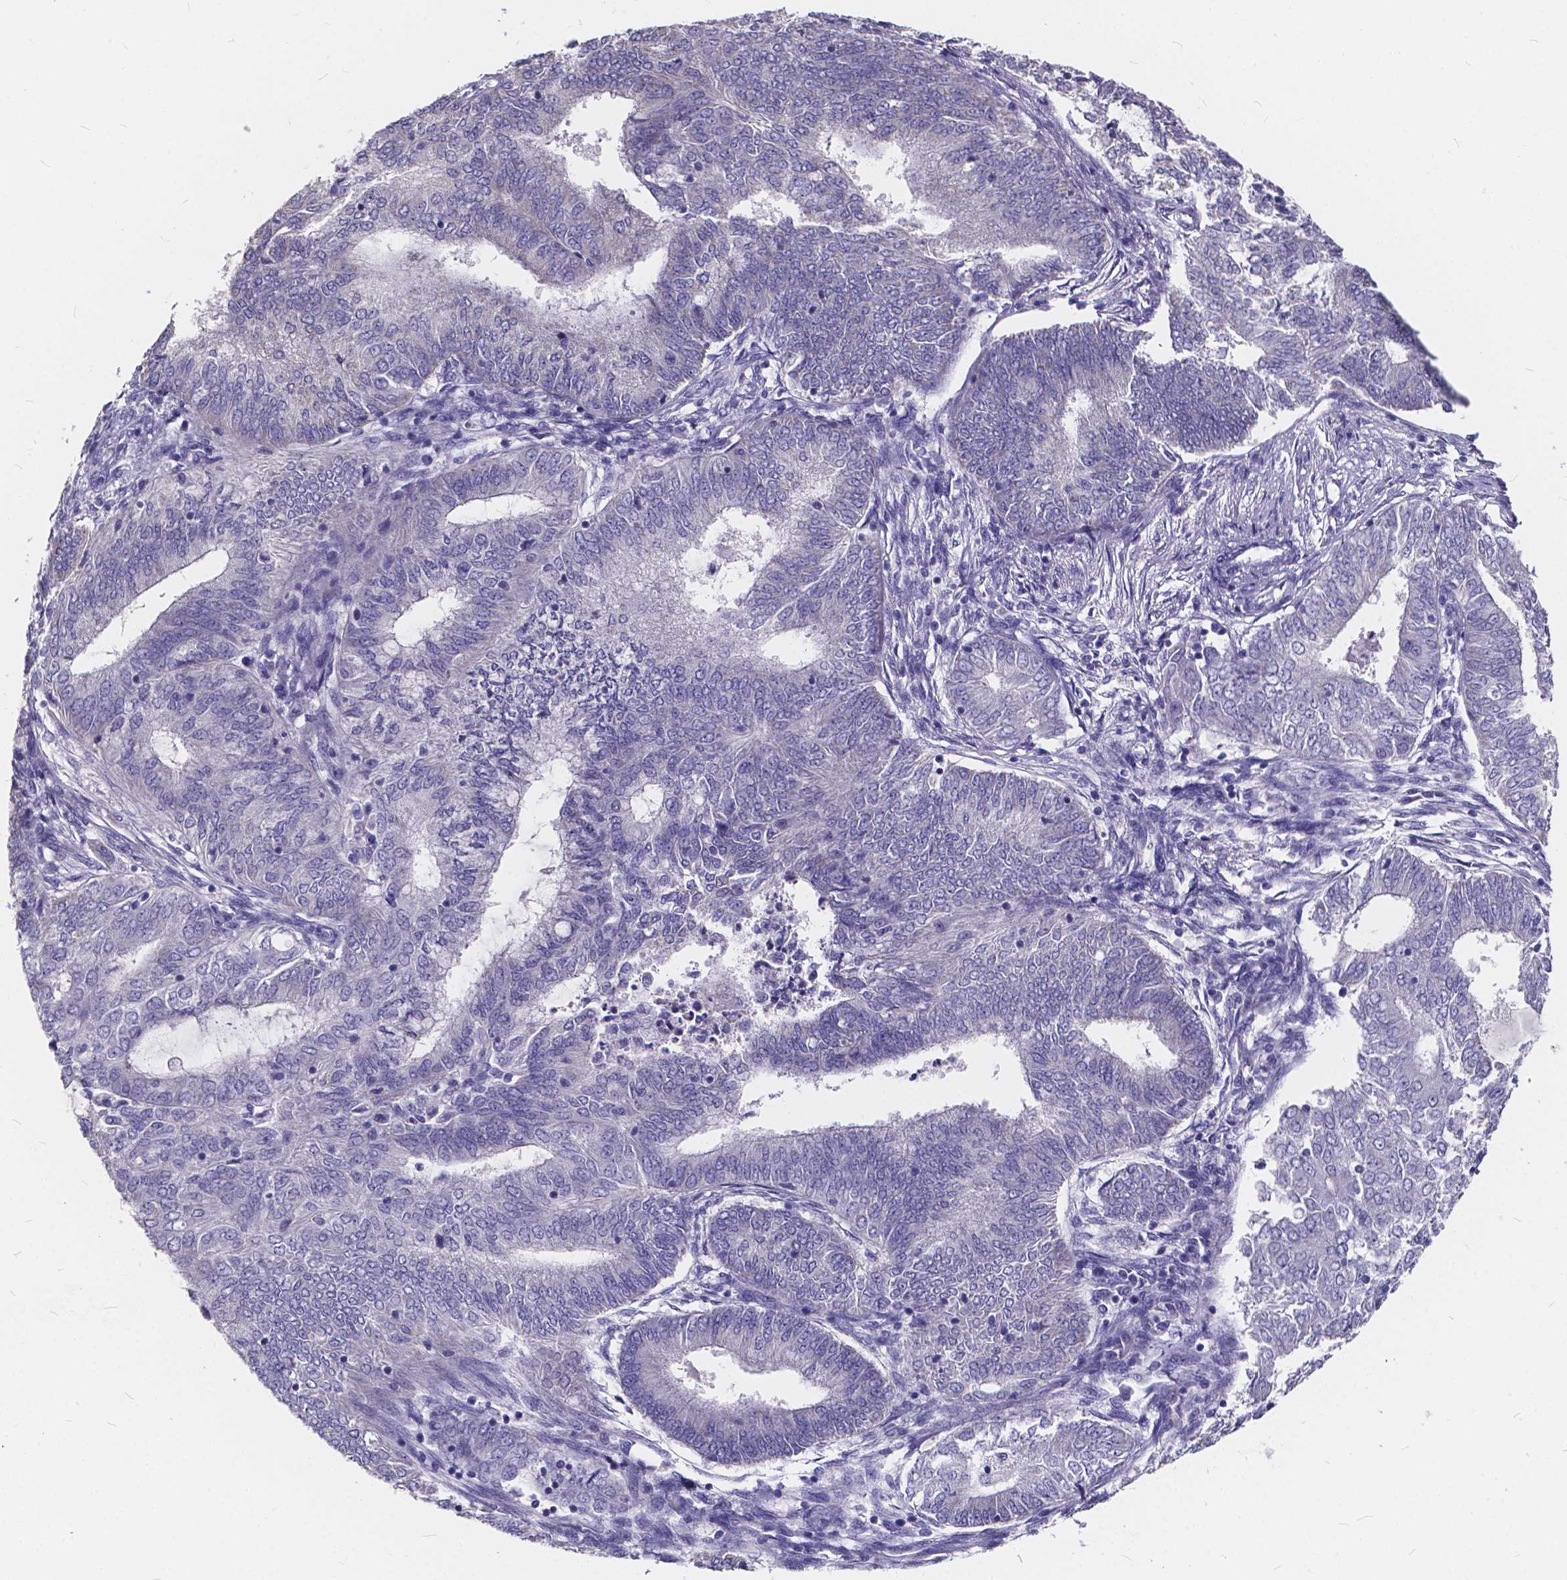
{"staining": {"intensity": "negative", "quantity": "none", "location": "none"}, "tissue": "endometrial cancer", "cell_type": "Tumor cells", "image_type": "cancer", "snomed": [{"axis": "morphology", "description": "Adenocarcinoma, NOS"}, {"axis": "topography", "description": "Endometrium"}], "caption": "Immunohistochemistry (IHC) micrograph of neoplastic tissue: human adenocarcinoma (endometrial) stained with DAB (3,3'-diaminobenzidine) displays no significant protein expression in tumor cells. (Brightfield microscopy of DAB (3,3'-diaminobenzidine) IHC at high magnification).", "gene": "SPEF2", "patient": {"sex": "female", "age": 62}}